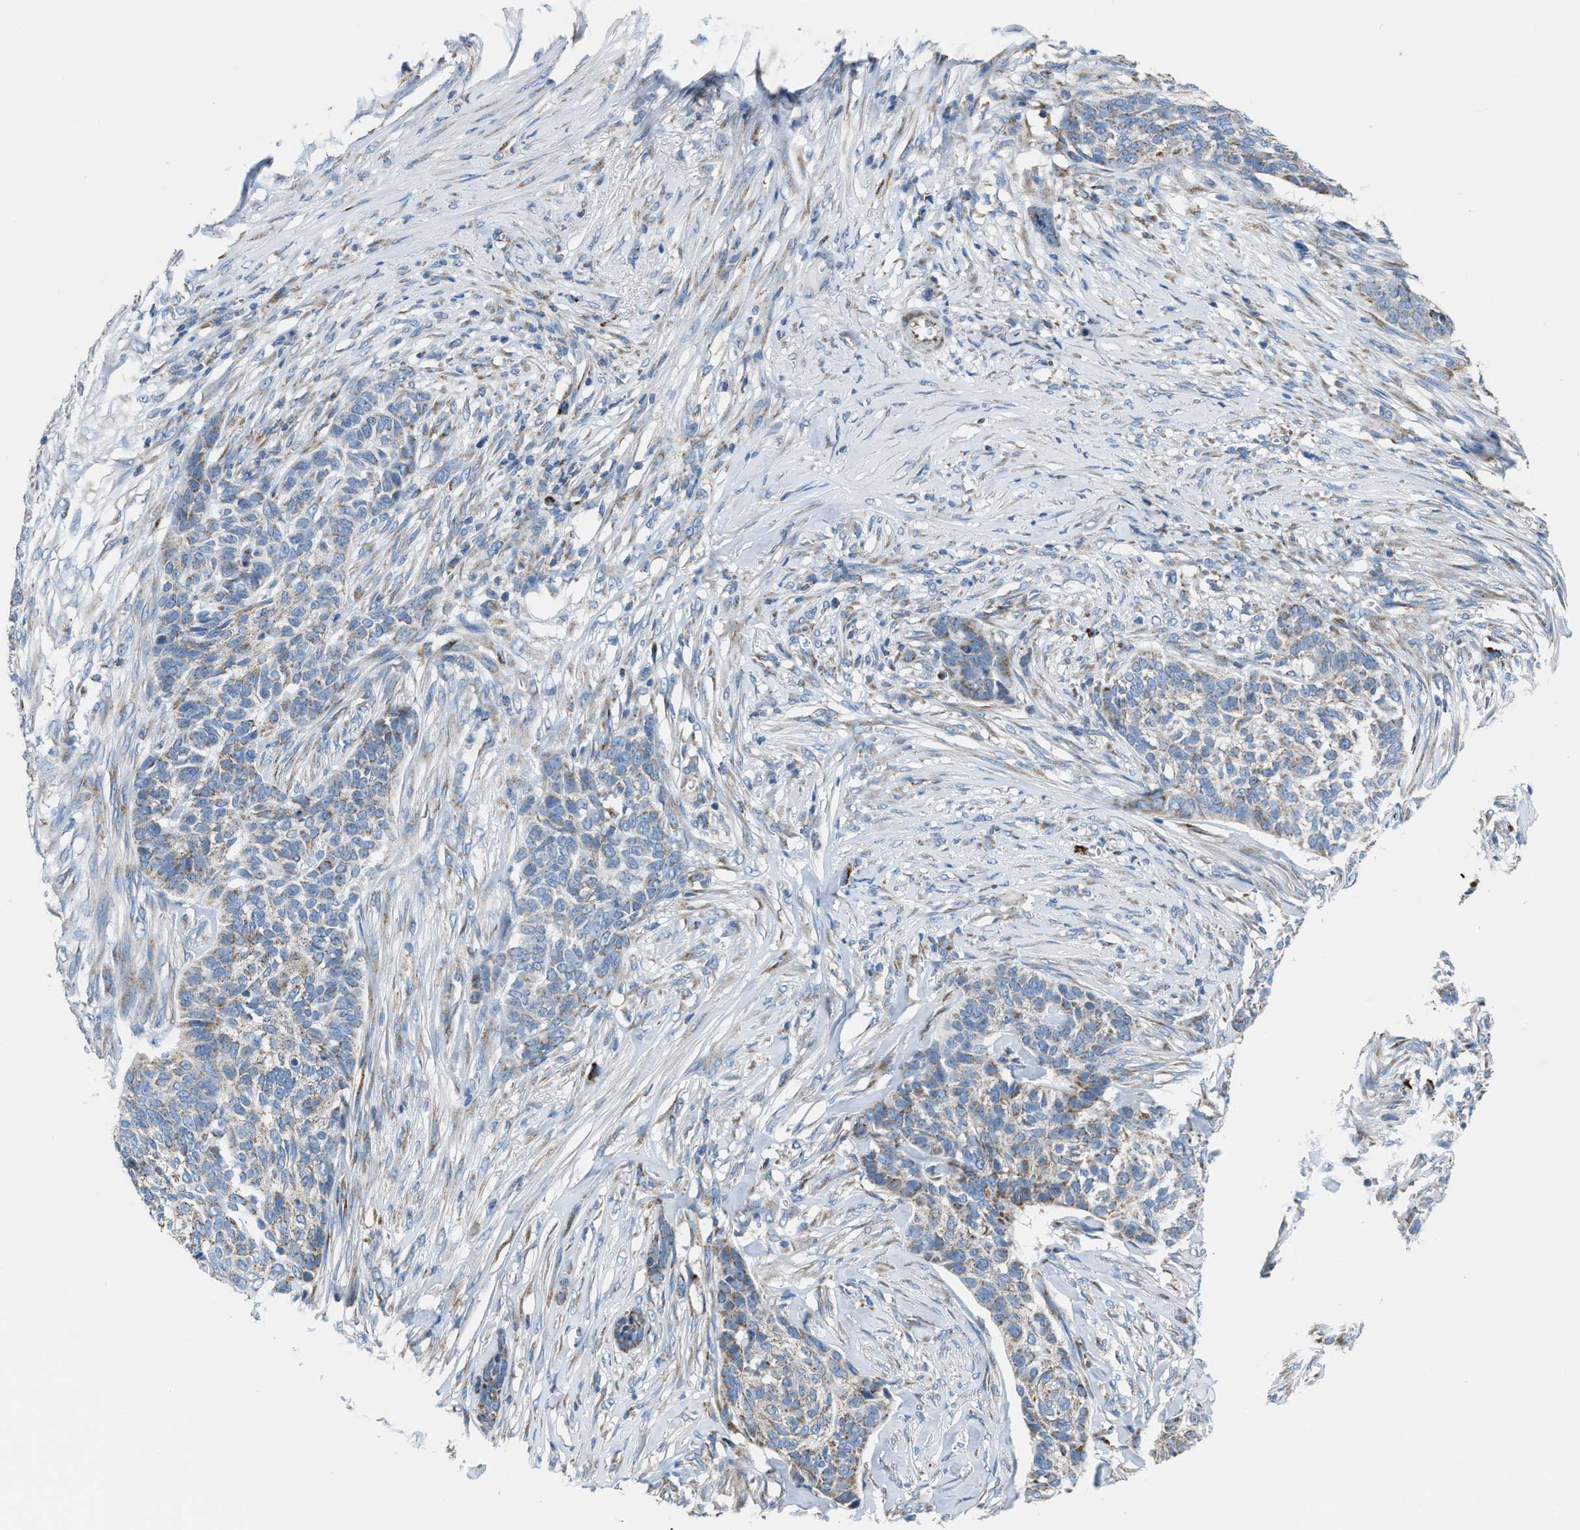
{"staining": {"intensity": "moderate", "quantity": "25%-75%", "location": "cytoplasmic/membranous"}, "tissue": "skin cancer", "cell_type": "Tumor cells", "image_type": "cancer", "snomed": [{"axis": "morphology", "description": "Basal cell carcinoma"}, {"axis": "topography", "description": "Skin"}], "caption": "Tumor cells show moderate cytoplasmic/membranous staining in about 25%-75% of cells in basal cell carcinoma (skin).", "gene": "ETFB", "patient": {"sex": "male", "age": 85}}